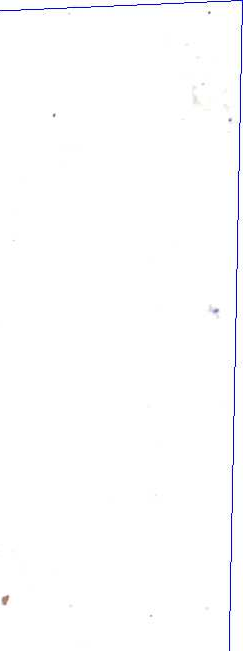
{"staining": {"intensity": "negative", "quantity": "none", "location": "none"}, "tissue": "prostate cancer", "cell_type": "Tumor cells", "image_type": "cancer", "snomed": [{"axis": "morphology", "description": "Adenocarcinoma, Medium grade"}, {"axis": "topography", "description": "Prostate"}], "caption": "Protein analysis of prostate cancer (adenocarcinoma (medium-grade)) reveals no significant positivity in tumor cells.", "gene": "TPM1", "patient": {"sex": "male", "age": 68}}